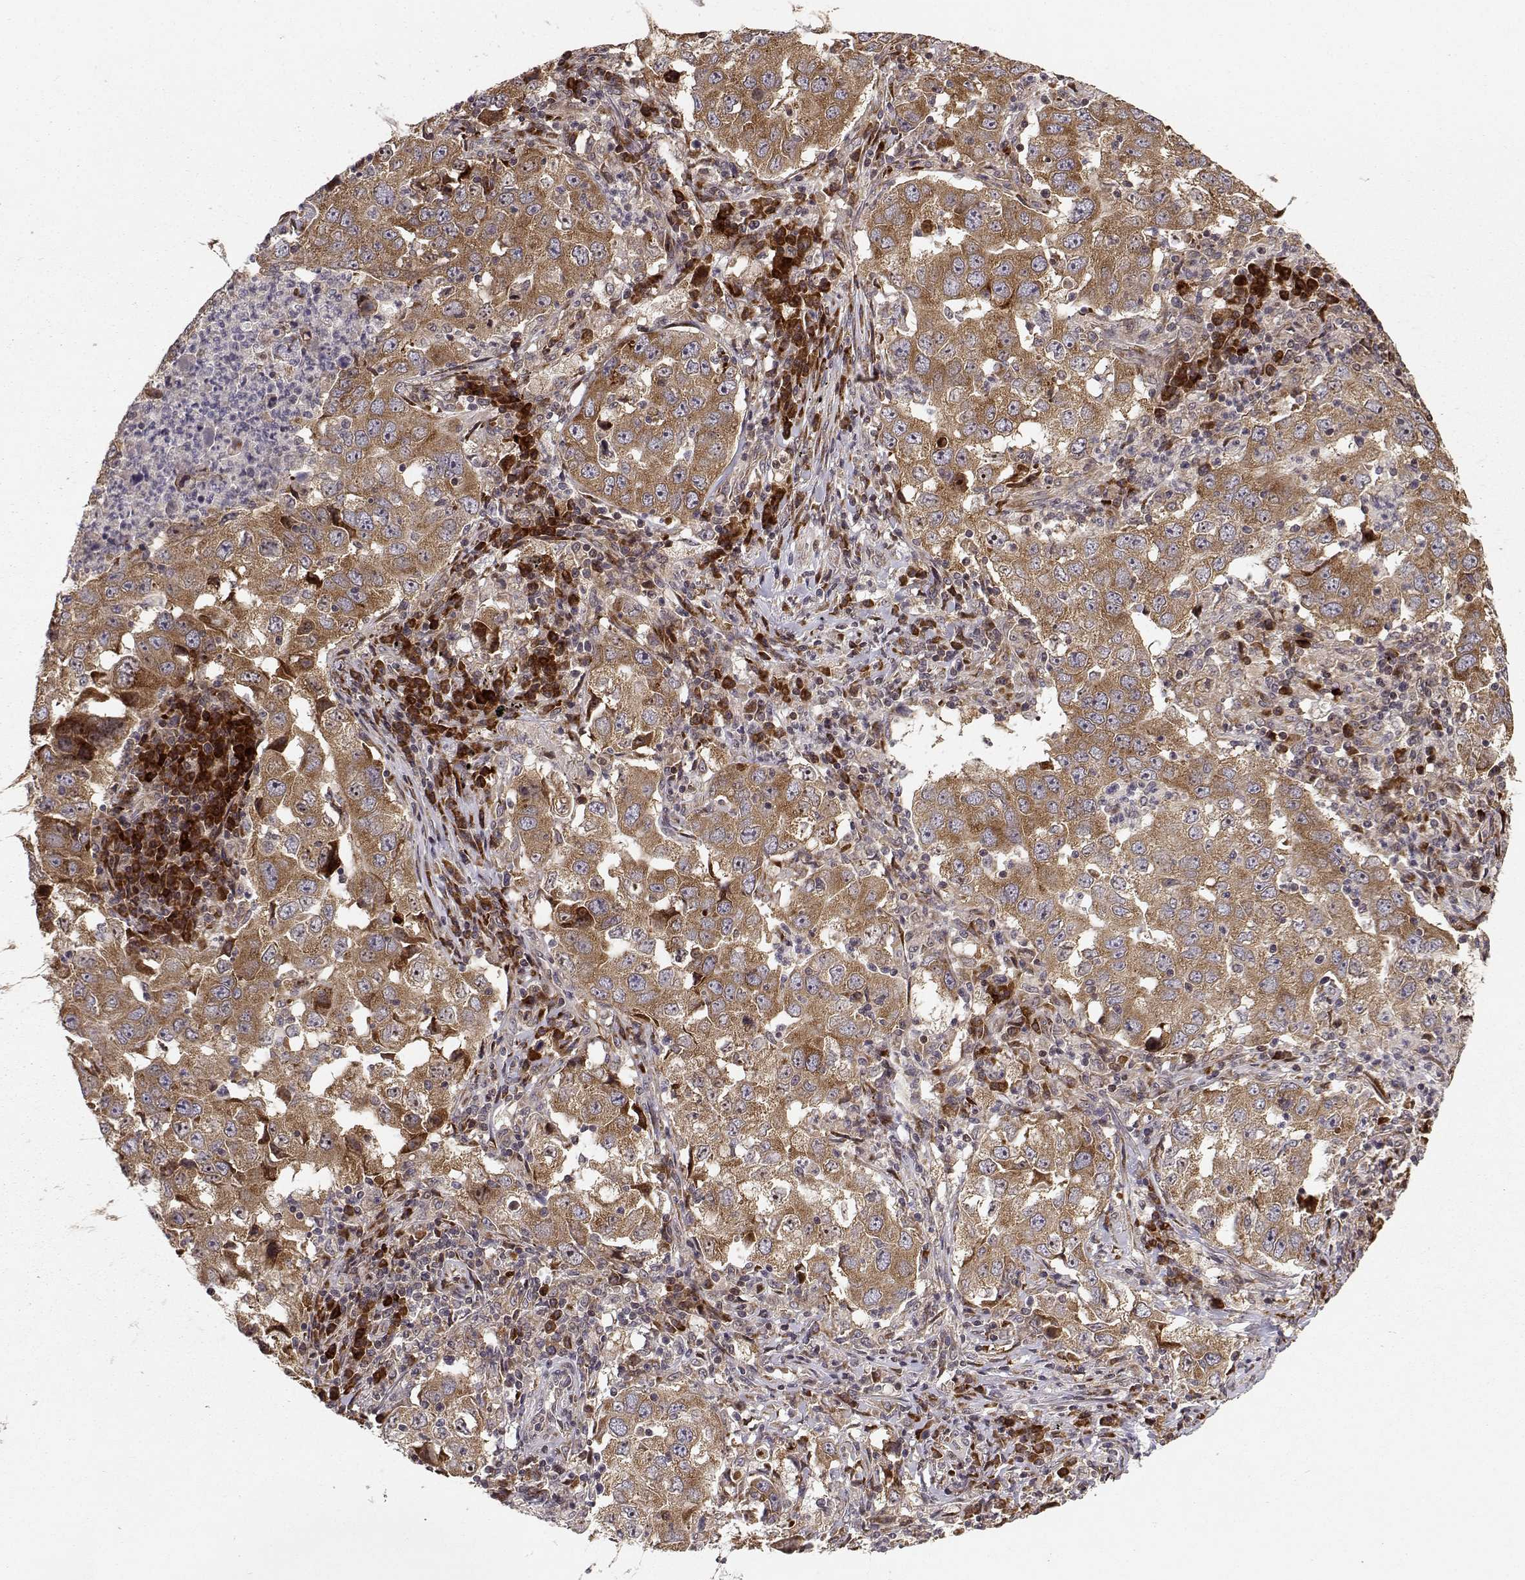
{"staining": {"intensity": "moderate", "quantity": ">75%", "location": "cytoplasmic/membranous"}, "tissue": "lung cancer", "cell_type": "Tumor cells", "image_type": "cancer", "snomed": [{"axis": "morphology", "description": "Adenocarcinoma, NOS"}, {"axis": "topography", "description": "Lung"}], "caption": "The image exhibits immunohistochemical staining of adenocarcinoma (lung). There is moderate cytoplasmic/membranous staining is present in approximately >75% of tumor cells.", "gene": "RPL31", "patient": {"sex": "male", "age": 73}}